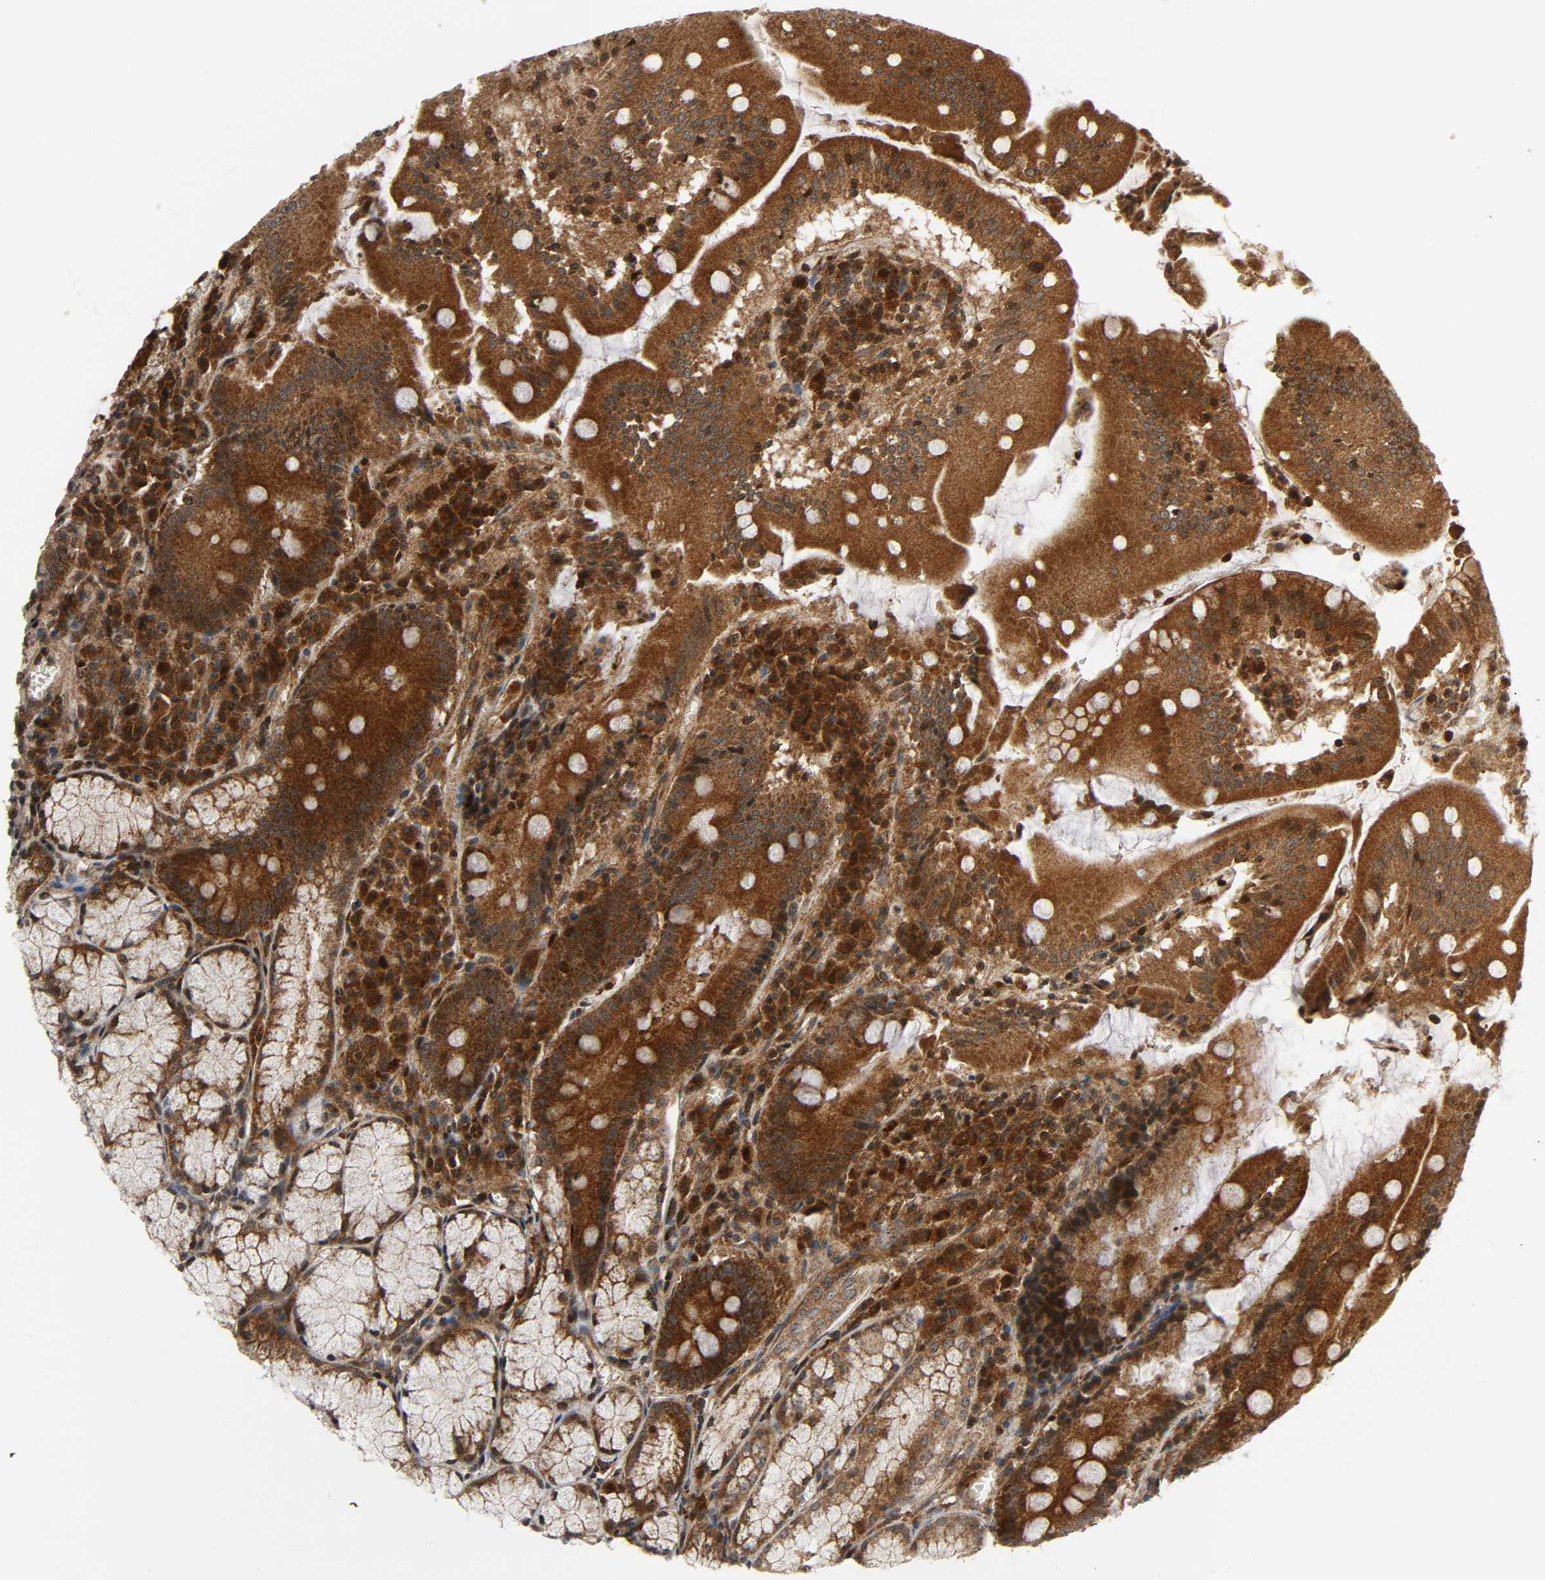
{"staining": {"intensity": "strong", "quantity": ">75%", "location": "cytoplasmic/membranous"}, "tissue": "stomach", "cell_type": "Glandular cells", "image_type": "normal", "snomed": [{"axis": "morphology", "description": "Normal tissue, NOS"}, {"axis": "topography", "description": "Stomach, lower"}], "caption": "IHC photomicrograph of unremarkable stomach: stomach stained using IHC exhibits high levels of strong protein expression localized specifically in the cytoplasmic/membranous of glandular cells, appearing as a cytoplasmic/membranous brown color.", "gene": "CHUK", "patient": {"sex": "male", "age": 56}}